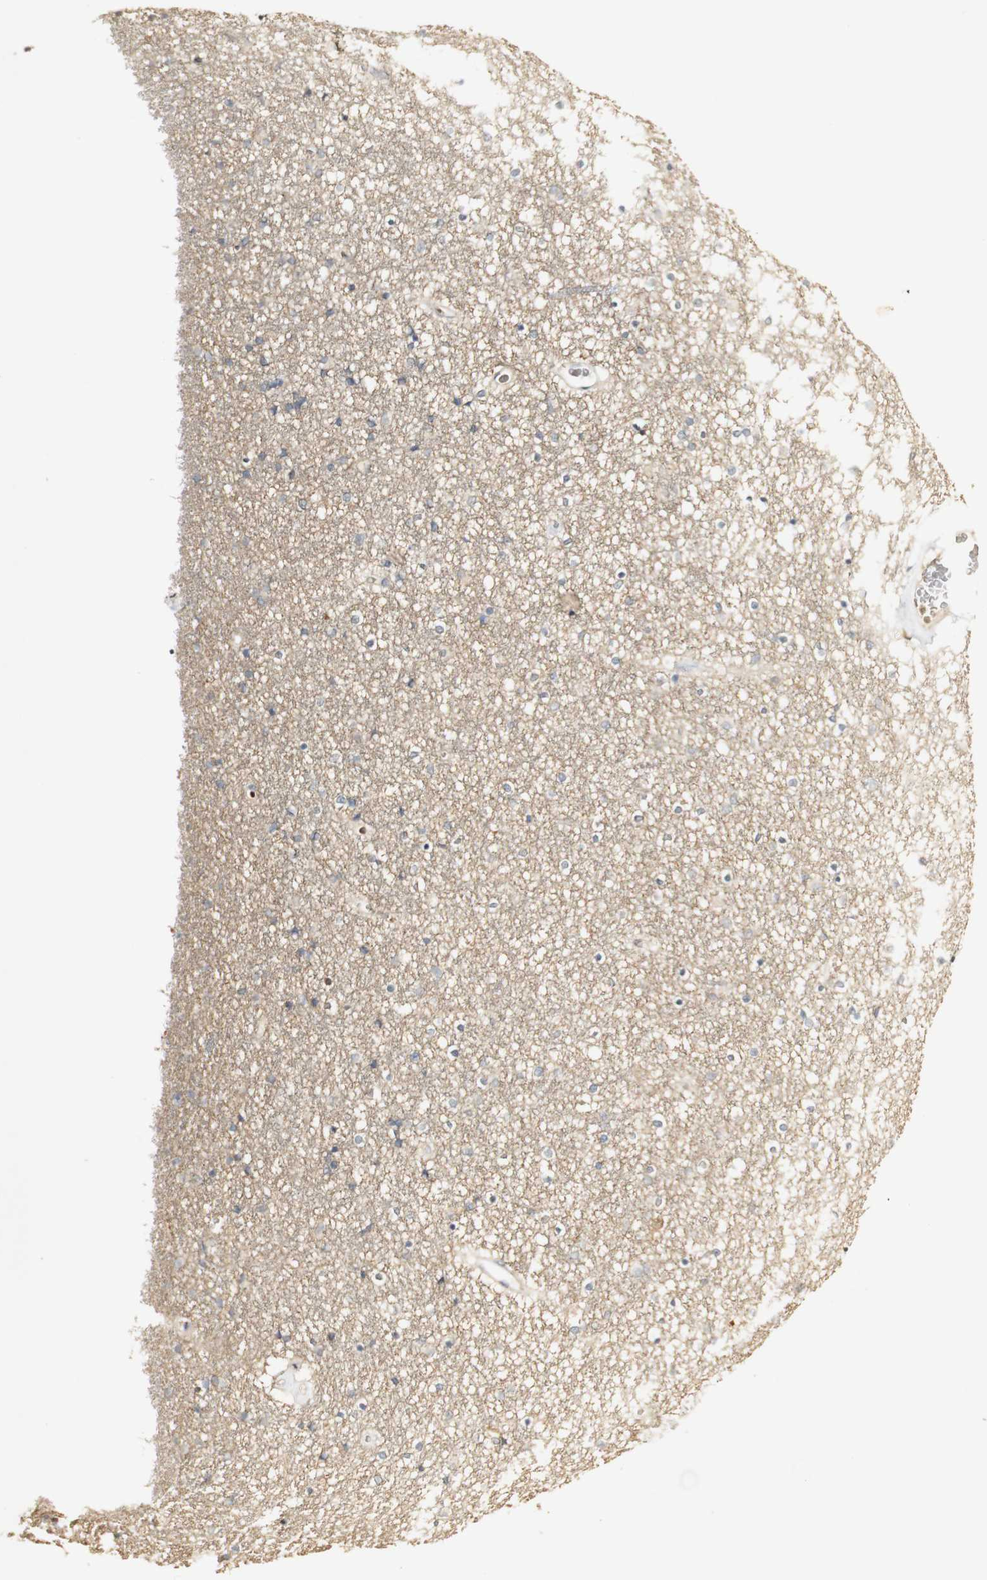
{"staining": {"intensity": "weak", "quantity": "<25%", "location": "cytoplasmic/membranous"}, "tissue": "caudate", "cell_type": "Glial cells", "image_type": "normal", "snomed": [{"axis": "morphology", "description": "Normal tissue, NOS"}, {"axis": "topography", "description": "Lateral ventricle wall"}], "caption": "Caudate was stained to show a protein in brown. There is no significant expression in glial cells. (DAB immunohistochemistry (IHC) visualized using brightfield microscopy, high magnification).", "gene": "SYT7", "patient": {"sex": "female", "age": 54}}